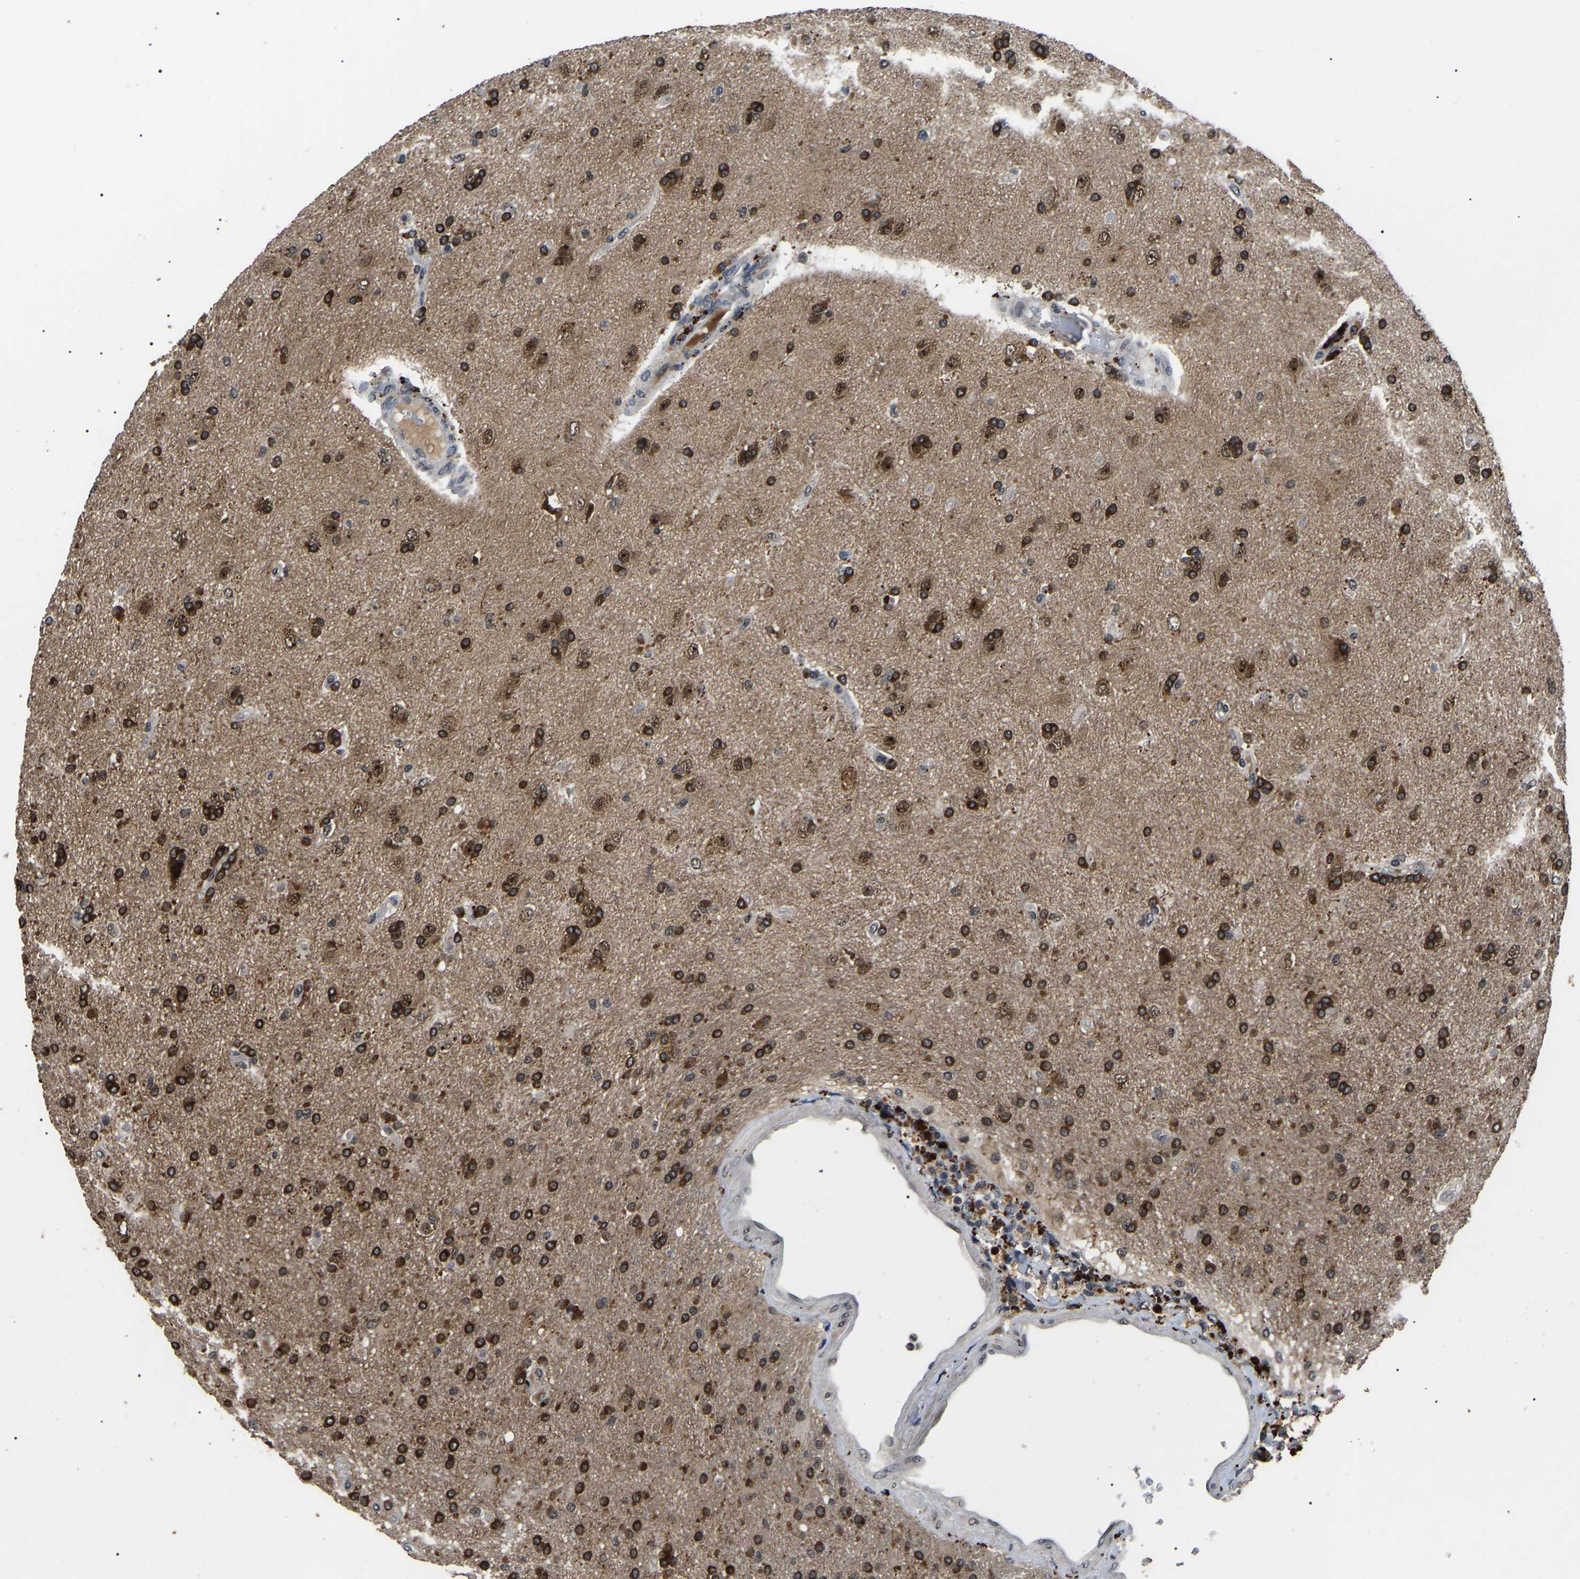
{"staining": {"intensity": "strong", "quantity": ">75%", "location": "cytoplasmic/membranous"}, "tissue": "glioma", "cell_type": "Tumor cells", "image_type": "cancer", "snomed": [{"axis": "morphology", "description": "Glioma, malignant, High grade"}, {"axis": "topography", "description": "Brain"}], "caption": "Tumor cells reveal high levels of strong cytoplasmic/membranous staining in about >75% of cells in human malignant glioma (high-grade).", "gene": "PPM1E", "patient": {"sex": "male", "age": 72}}